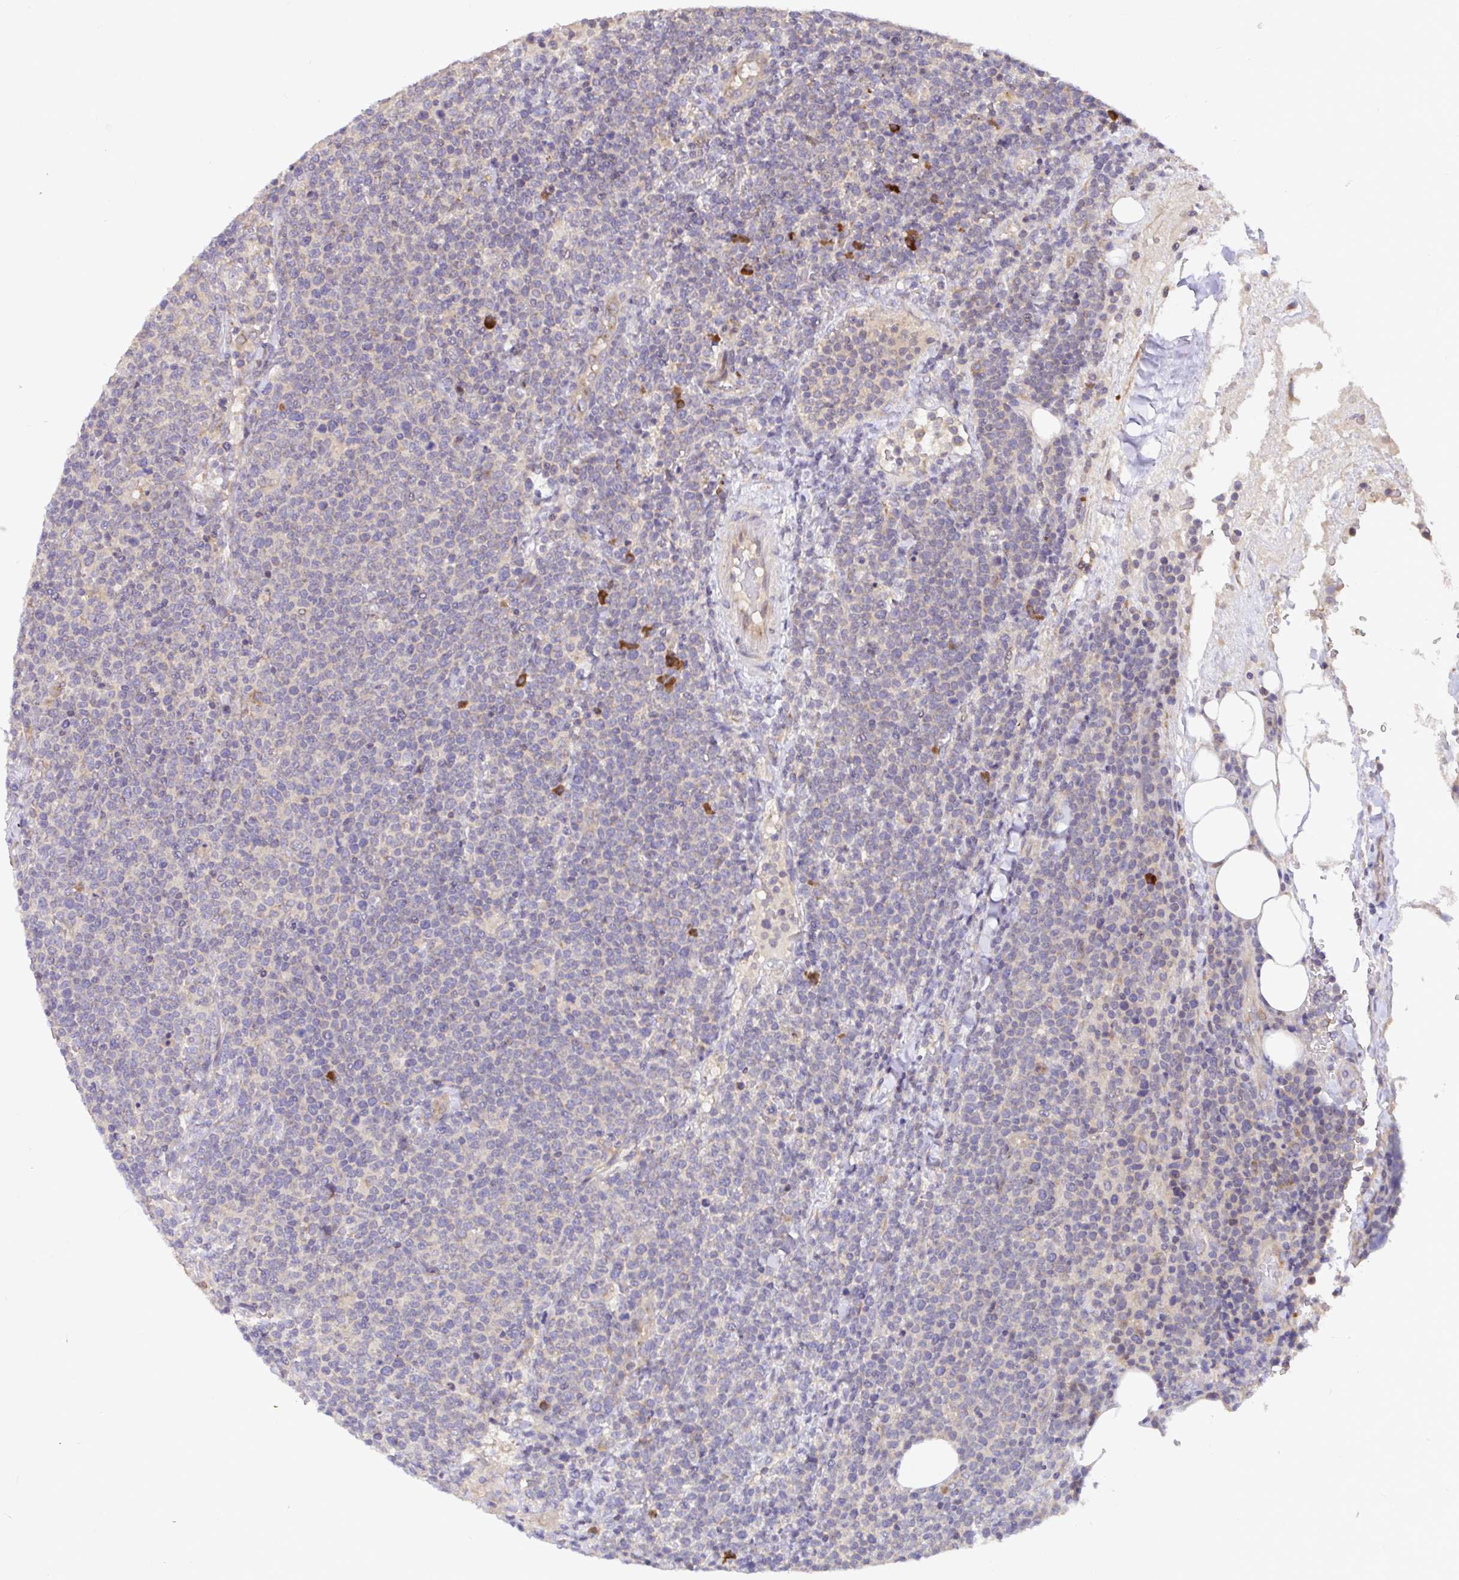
{"staining": {"intensity": "negative", "quantity": "none", "location": "none"}, "tissue": "lymphoma", "cell_type": "Tumor cells", "image_type": "cancer", "snomed": [{"axis": "morphology", "description": "Malignant lymphoma, non-Hodgkin's type, High grade"}, {"axis": "topography", "description": "Lymph node"}], "caption": "The IHC photomicrograph has no significant expression in tumor cells of high-grade malignant lymphoma, non-Hodgkin's type tissue. The staining was performed using DAB to visualize the protein expression in brown, while the nuclei were stained in blue with hematoxylin (Magnification: 20x).", "gene": "ELP1", "patient": {"sex": "male", "age": 61}}